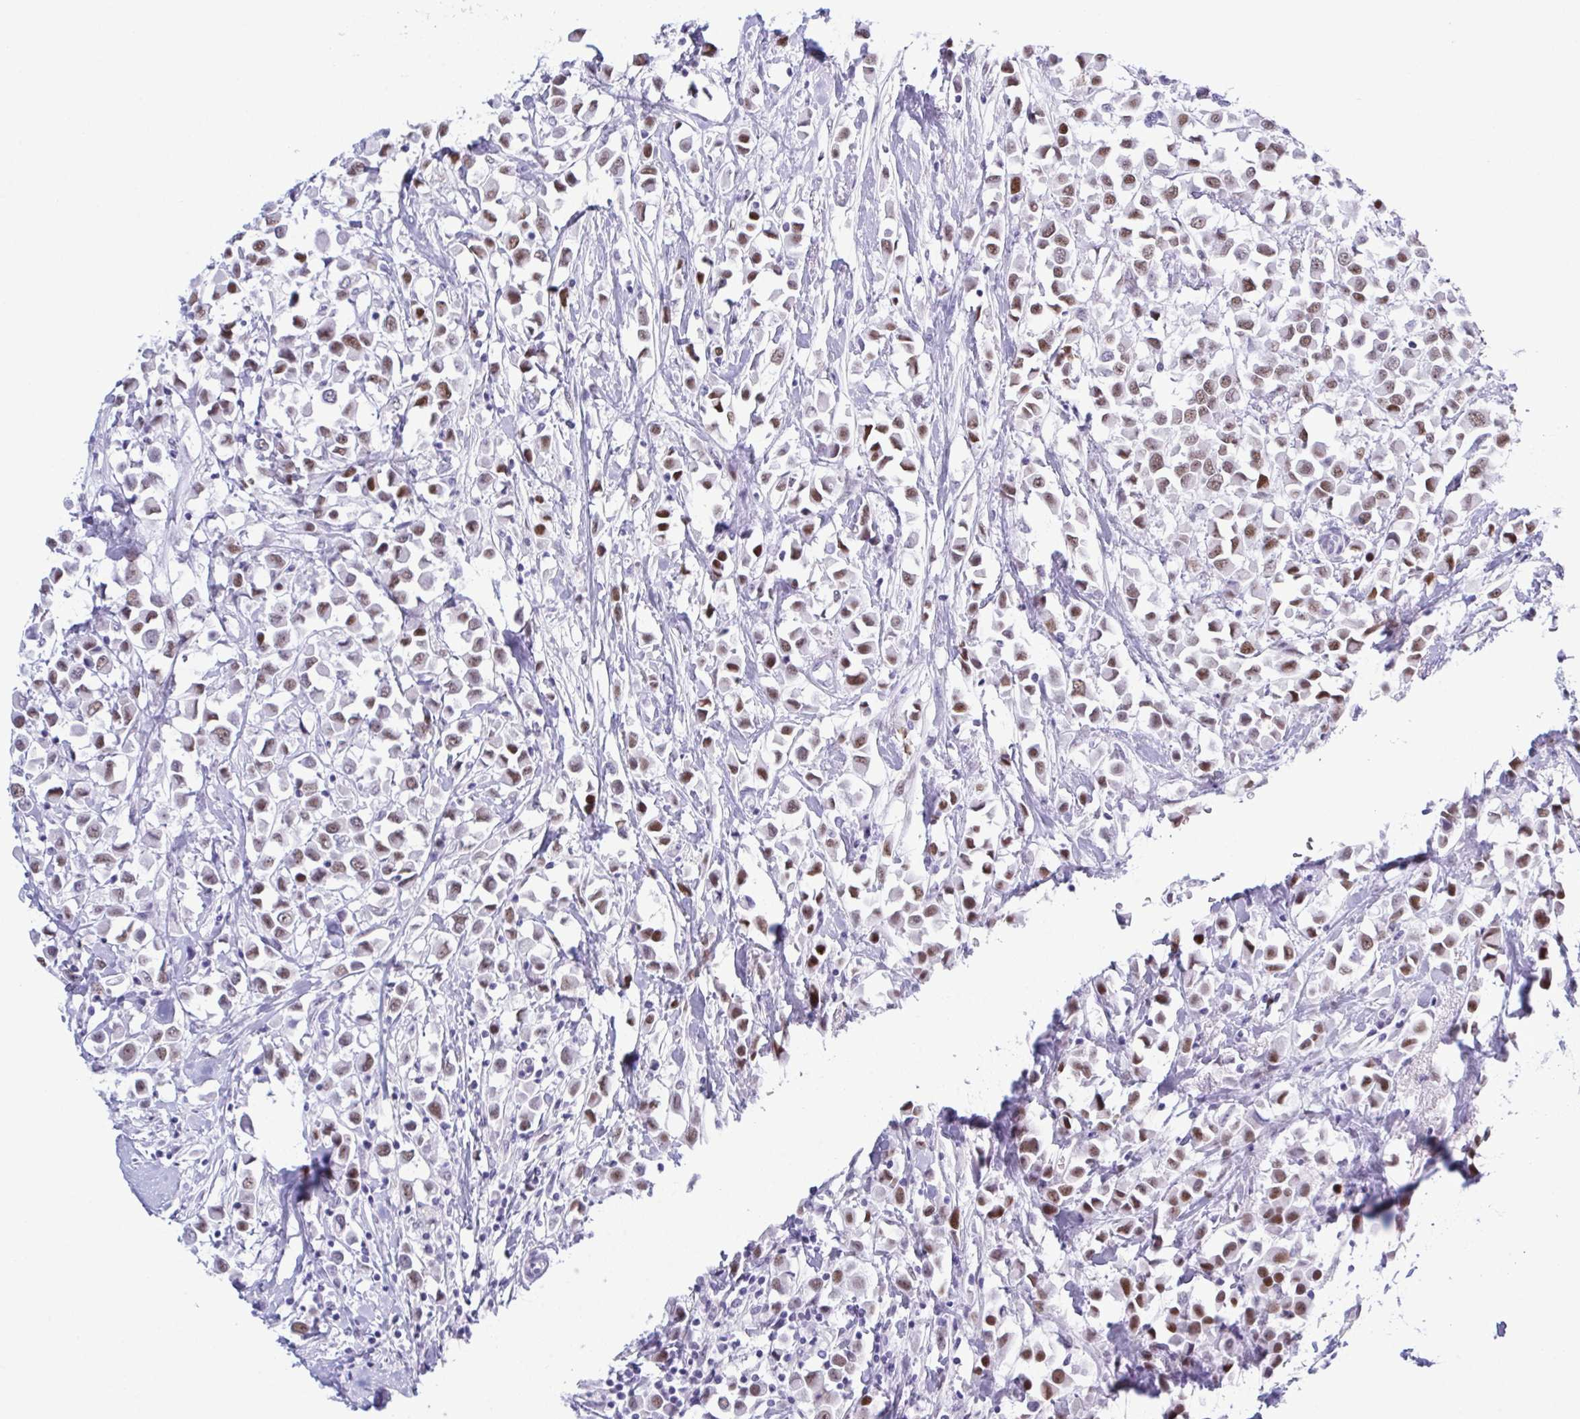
{"staining": {"intensity": "moderate", "quantity": "25%-75%", "location": "nuclear"}, "tissue": "breast cancer", "cell_type": "Tumor cells", "image_type": "cancer", "snomed": [{"axis": "morphology", "description": "Duct carcinoma"}, {"axis": "topography", "description": "Breast"}], "caption": "The micrograph shows immunohistochemical staining of infiltrating ductal carcinoma (breast). There is moderate nuclear expression is appreciated in approximately 25%-75% of tumor cells. (IHC, brightfield microscopy, high magnification).", "gene": "SUGP2", "patient": {"sex": "female", "age": 61}}